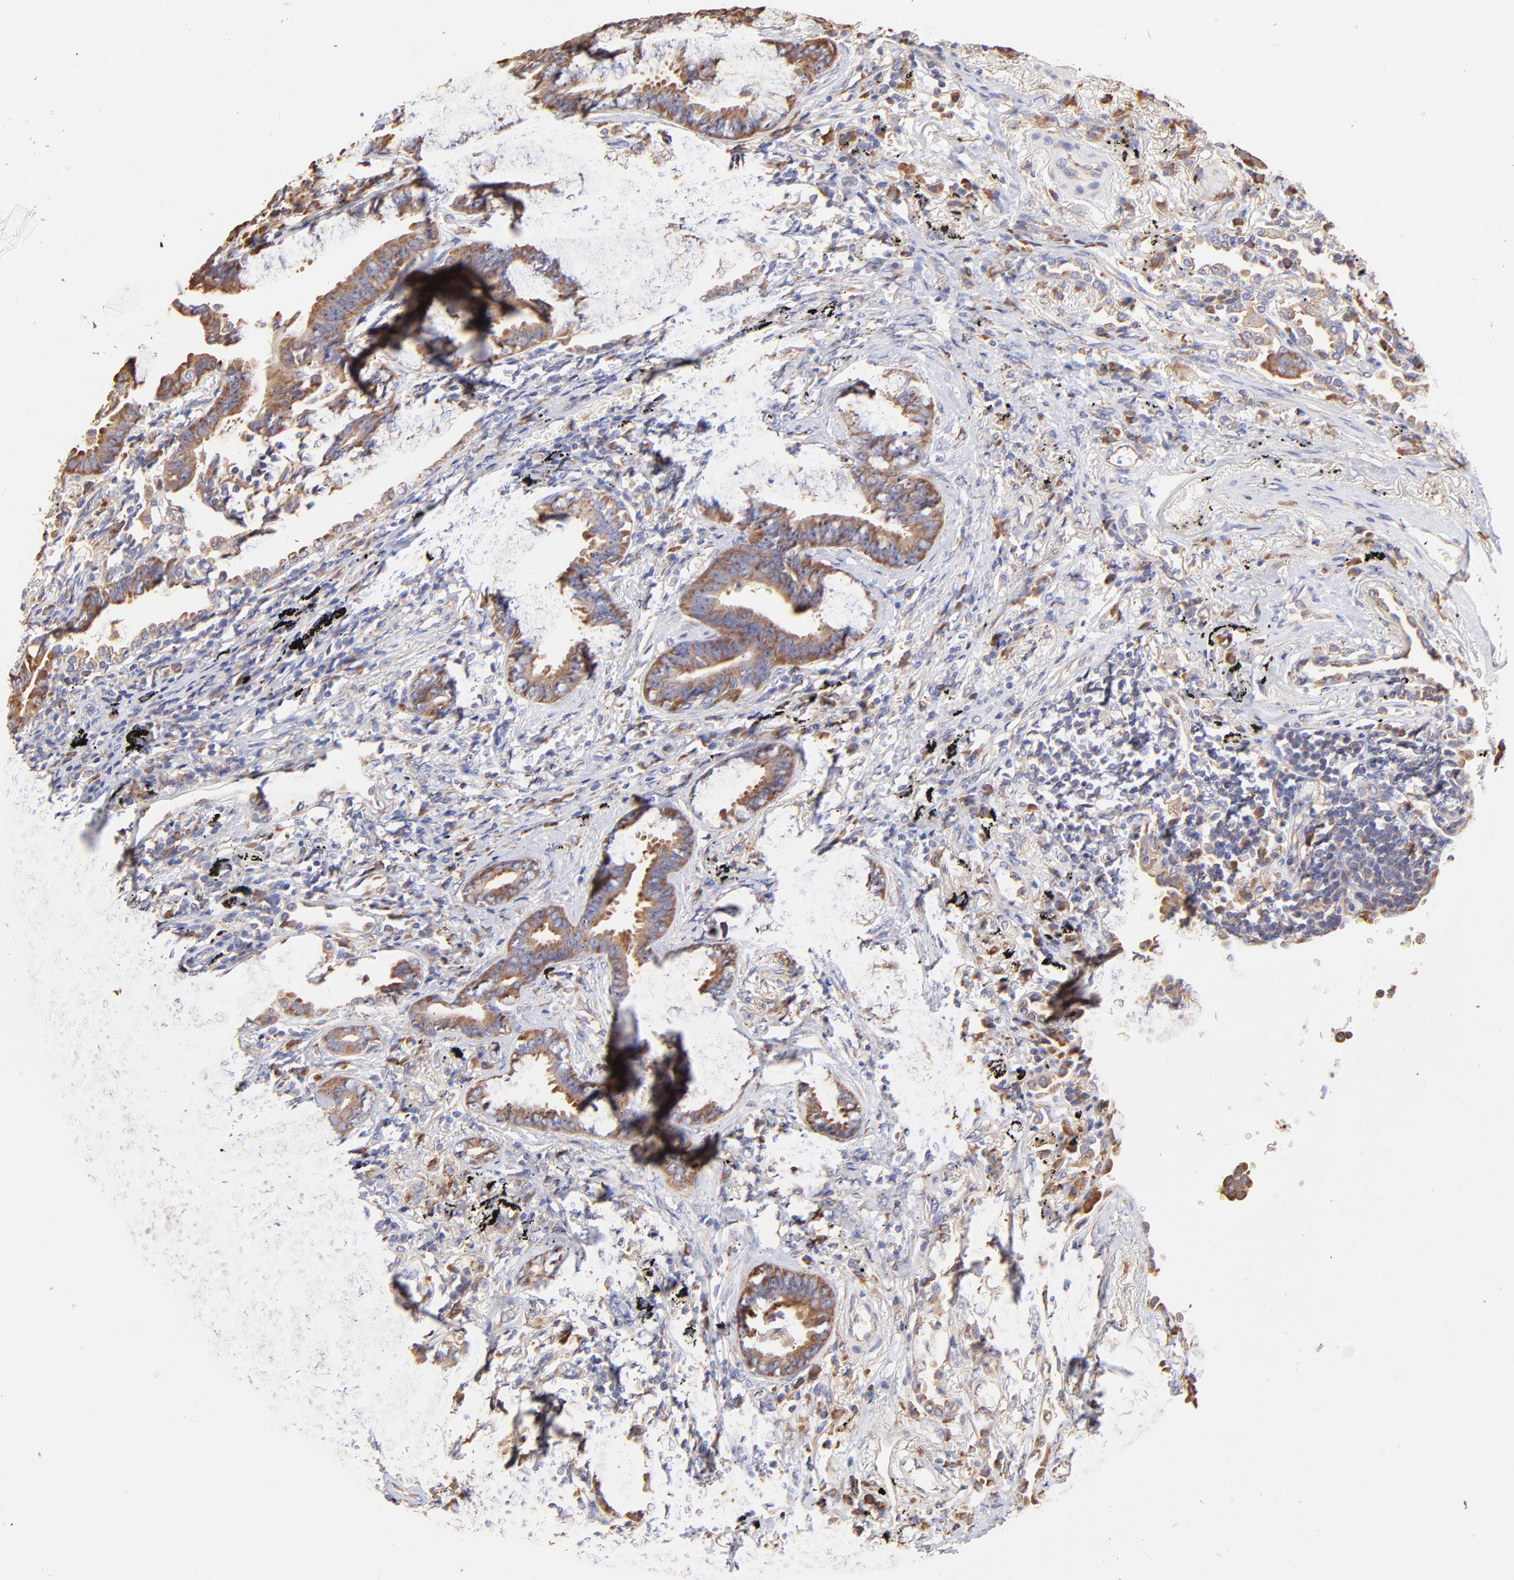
{"staining": {"intensity": "moderate", "quantity": ">75%", "location": "cytoplasmic/membranous"}, "tissue": "lung cancer", "cell_type": "Tumor cells", "image_type": "cancer", "snomed": [{"axis": "morphology", "description": "Adenocarcinoma, NOS"}, {"axis": "topography", "description": "Lung"}], "caption": "Moderate cytoplasmic/membranous positivity is seen in about >75% of tumor cells in lung cancer. Immunohistochemistry stains the protein of interest in brown and the nuclei are stained blue.", "gene": "RPL30", "patient": {"sex": "female", "age": 64}}